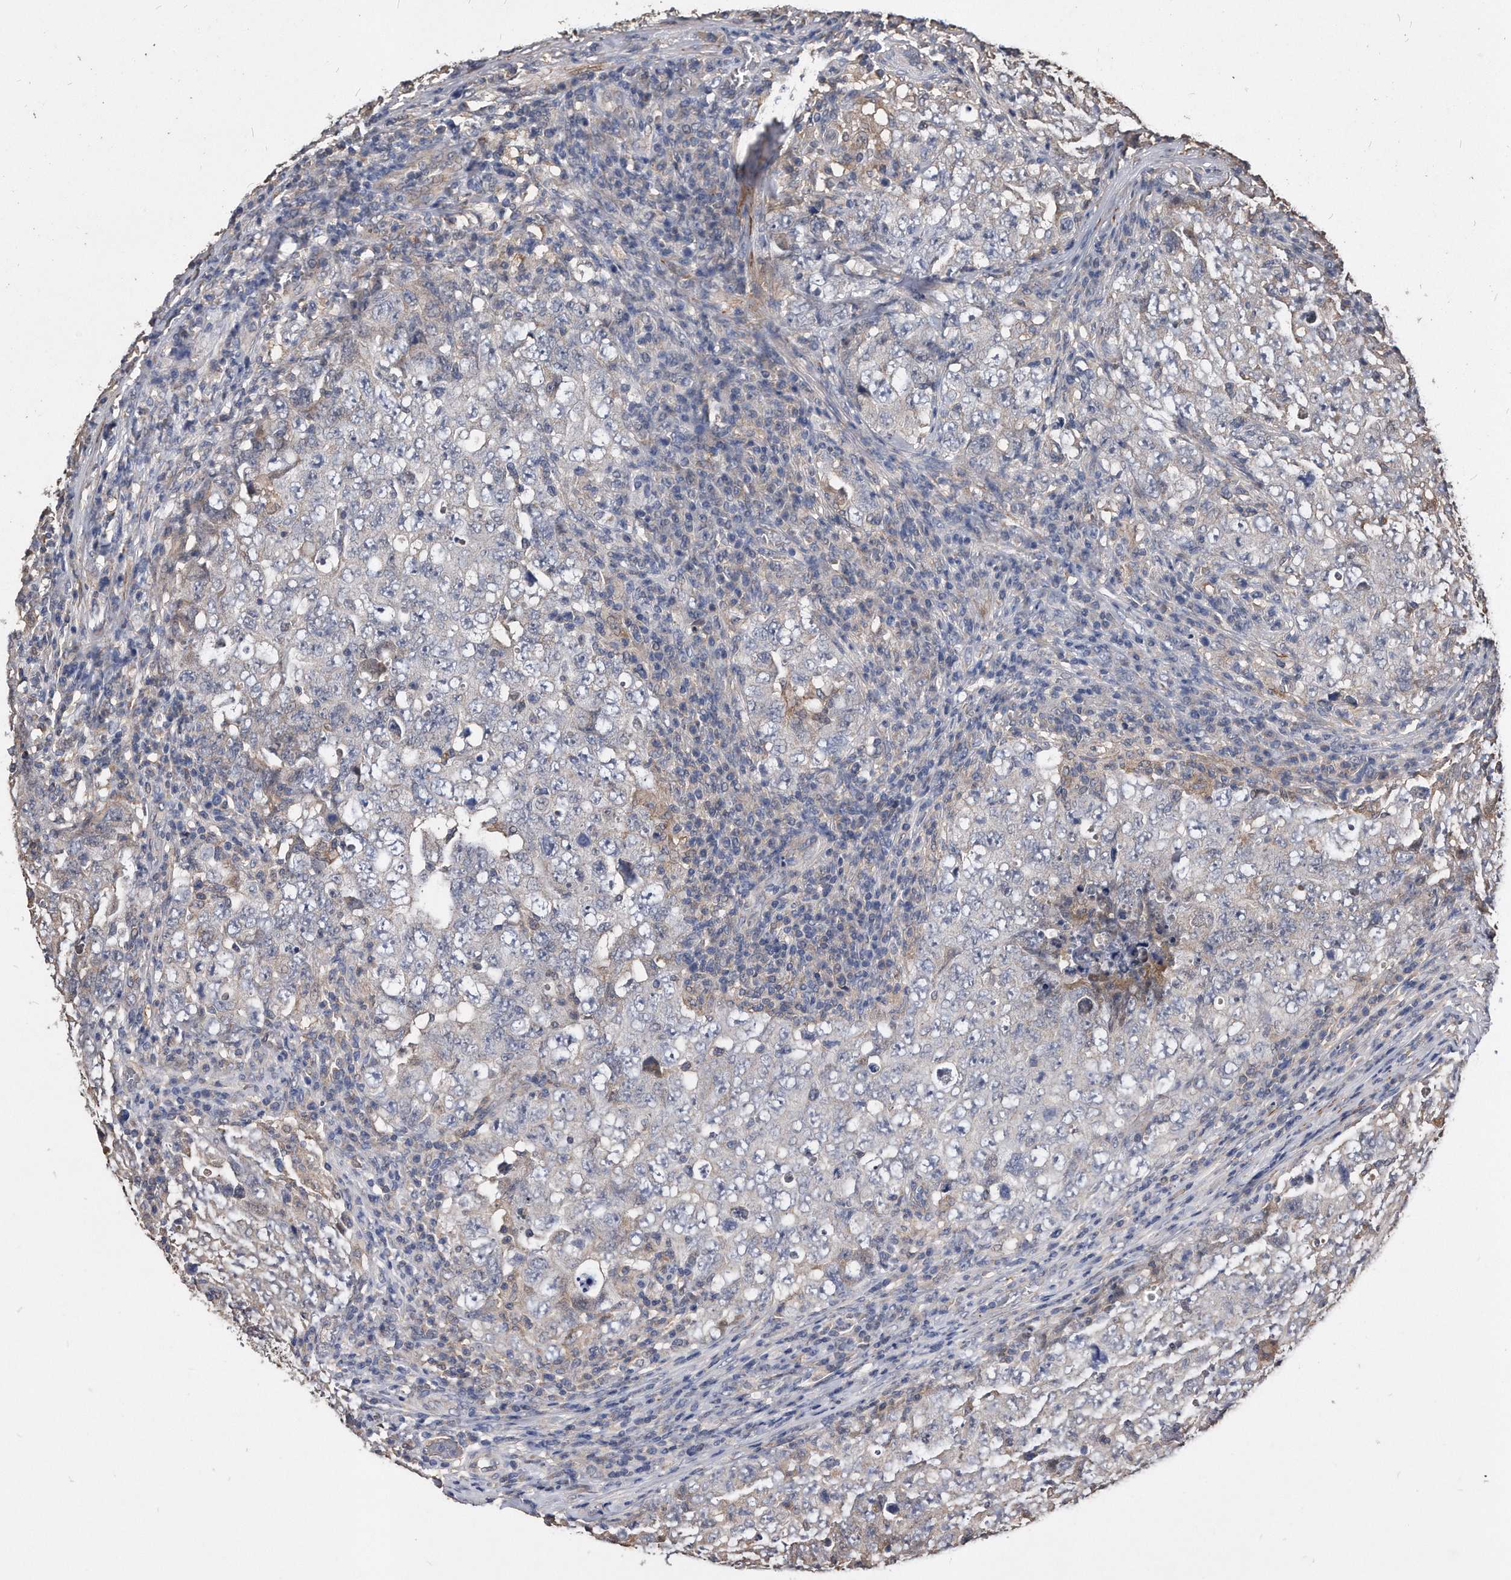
{"staining": {"intensity": "negative", "quantity": "none", "location": "none"}, "tissue": "testis cancer", "cell_type": "Tumor cells", "image_type": "cancer", "snomed": [{"axis": "morphology", "description": "Carcinoma, Embryonal, NOS"}, {"axis": "topography", "description": "Testis"}], "caption": "A high-resolution image shows IHC staining of testis embryonal carcinoma, which shows no significant staining in tumor cells. (DAB (3,3'-diaminobenzidine) IHC visualized using brightfield microscopy, high magnification).", "gene": "IL20RA", "patient": {"sex": "male", "age": 26}}